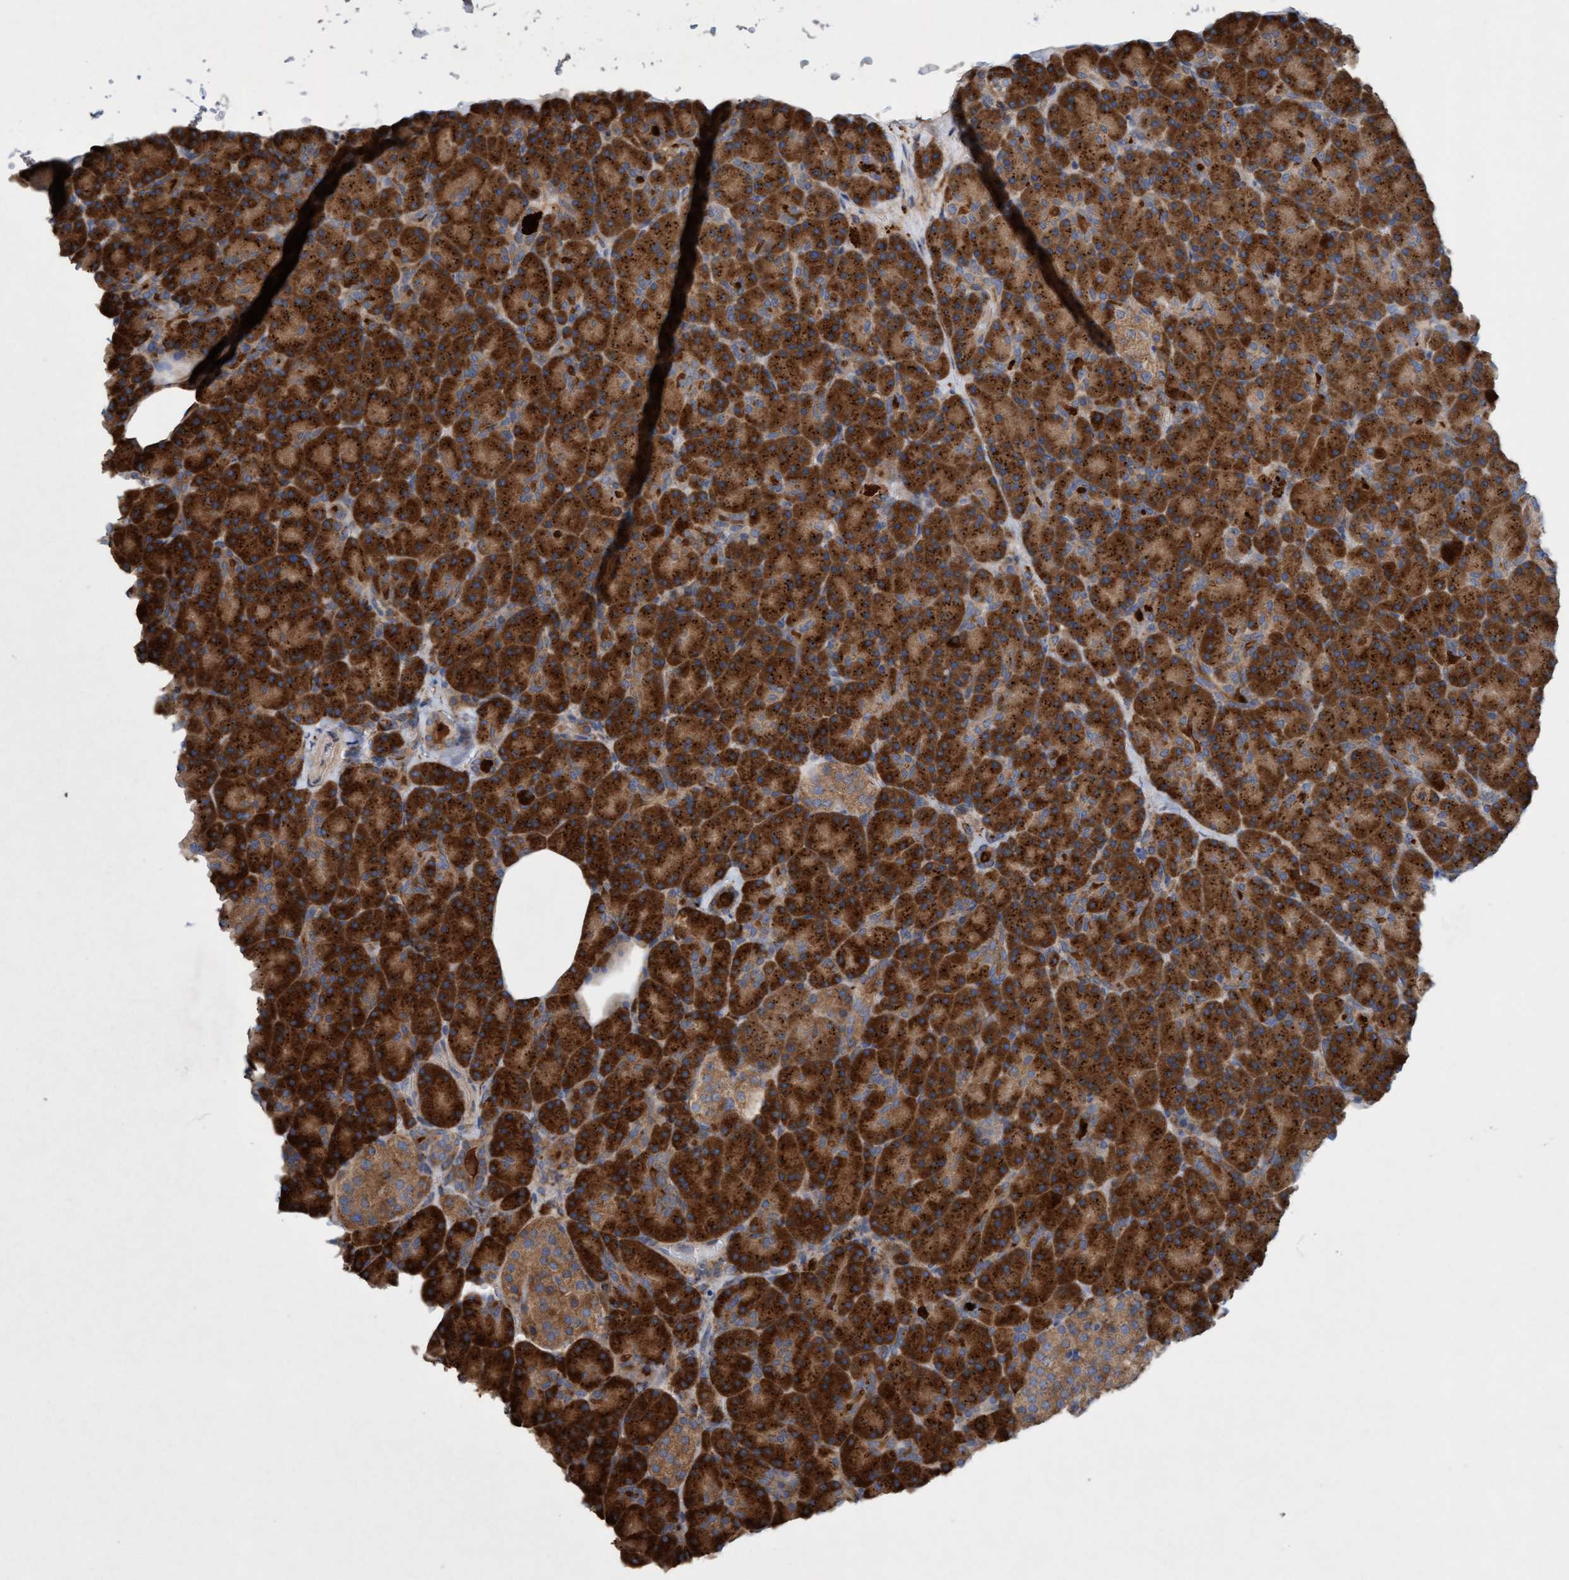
{"staining": {"intensity": "strong", "quantity": ">75%", "location": "cytoplasmic/membranous"}, "tissue": "pancreas", "cell_type": "Exocrine glandular cells", "image_type": "normal", "snomed": [{"axis": "morphology", "description": "Normal tissue, NOS"}, {"axis": "topography", "description": "Pancreas"}], "caption": "Strong cytoplasmic/membranous protein positivity is present in approximately >75% of exocrine glandular cells in pancreas. Using DAB (3,3'-diaminobenzidine) (brown) and hematoxylin (blue) stains, captured at high magnification using brightfield microscopy.", "gene": "DDHD2", "patient": {"sex": "female", "age": 43}}